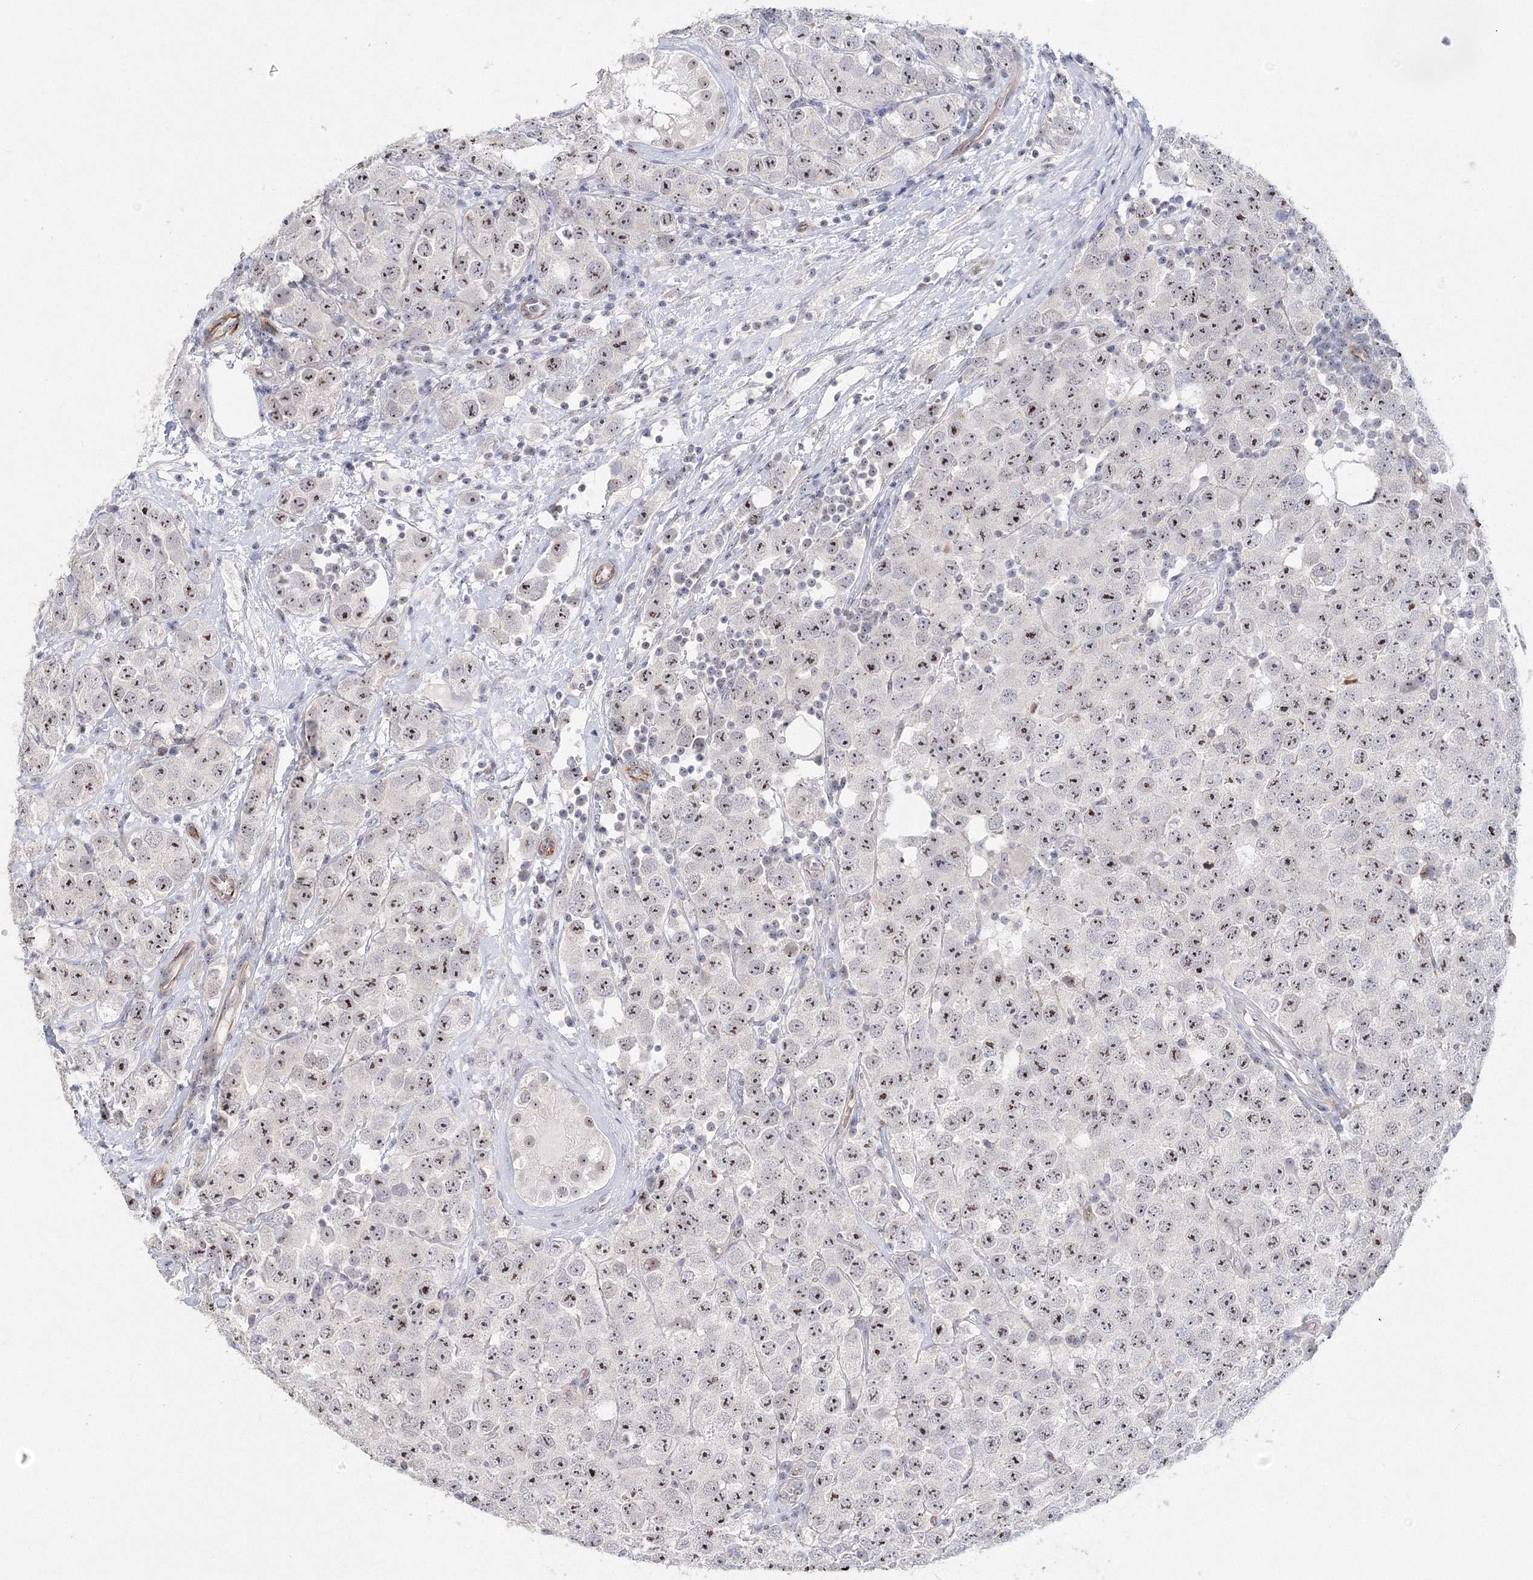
{"staining": {"intensity": "moderate", "quantity": ">75%", "location": "nuclear"}, "tissue": "testis cancer", "cell_type": "Tumor cells", "image_type": "cancer", "snomed": [{"axis": "morphology", "description": "Seminoma, NOS"}, {"axis": "topography", "description": "Testis"}], "caption": "High-power microscopy captured an IHC image of testis cancer, revealing moderate nuclear expression in approximately >75% of tumor cells. (Brightfield microscopy of DAB IHC at high magnification).", "gene": "SIRT7", "patient": {"sex": "male", "age": 28}}